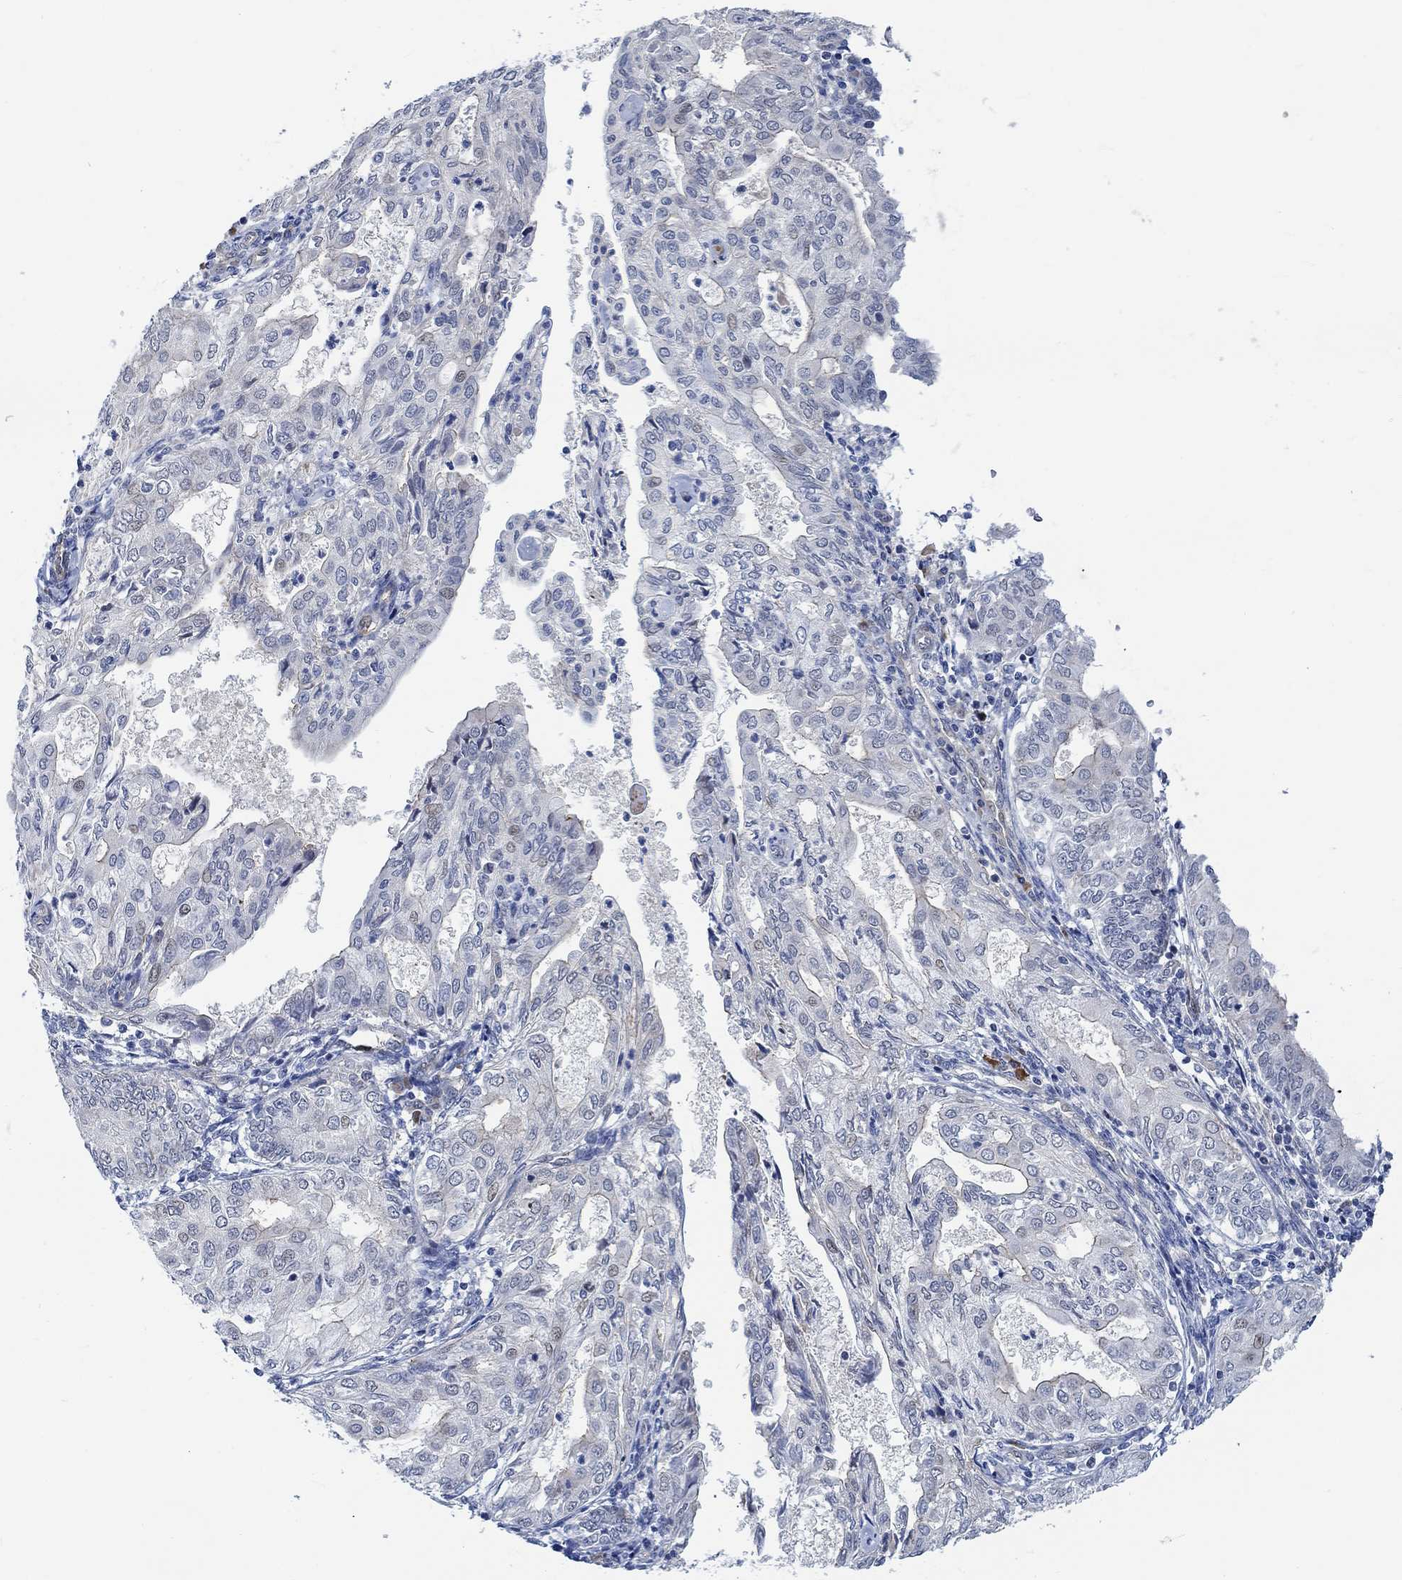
{"staining": {"intensity": "weak", "quantity": "<25%", "location": "nuclear"}, "tissue": "endometrial cancer", "cell_type": "Tumor cells", "image_type": "cancer", "snomed": [{"axis": "morphology", "description": "Adenocarcinoma, NOS"}, {"axis": "topography", "description": "Endometrium"}], "caption": "Immunohistochemistry (IHC) of human endometrial adenocarcinoma demonstrates no expression in tumor cells.", "gene": "KCNH8", "patient": {"sex": "female", "age": 68}}